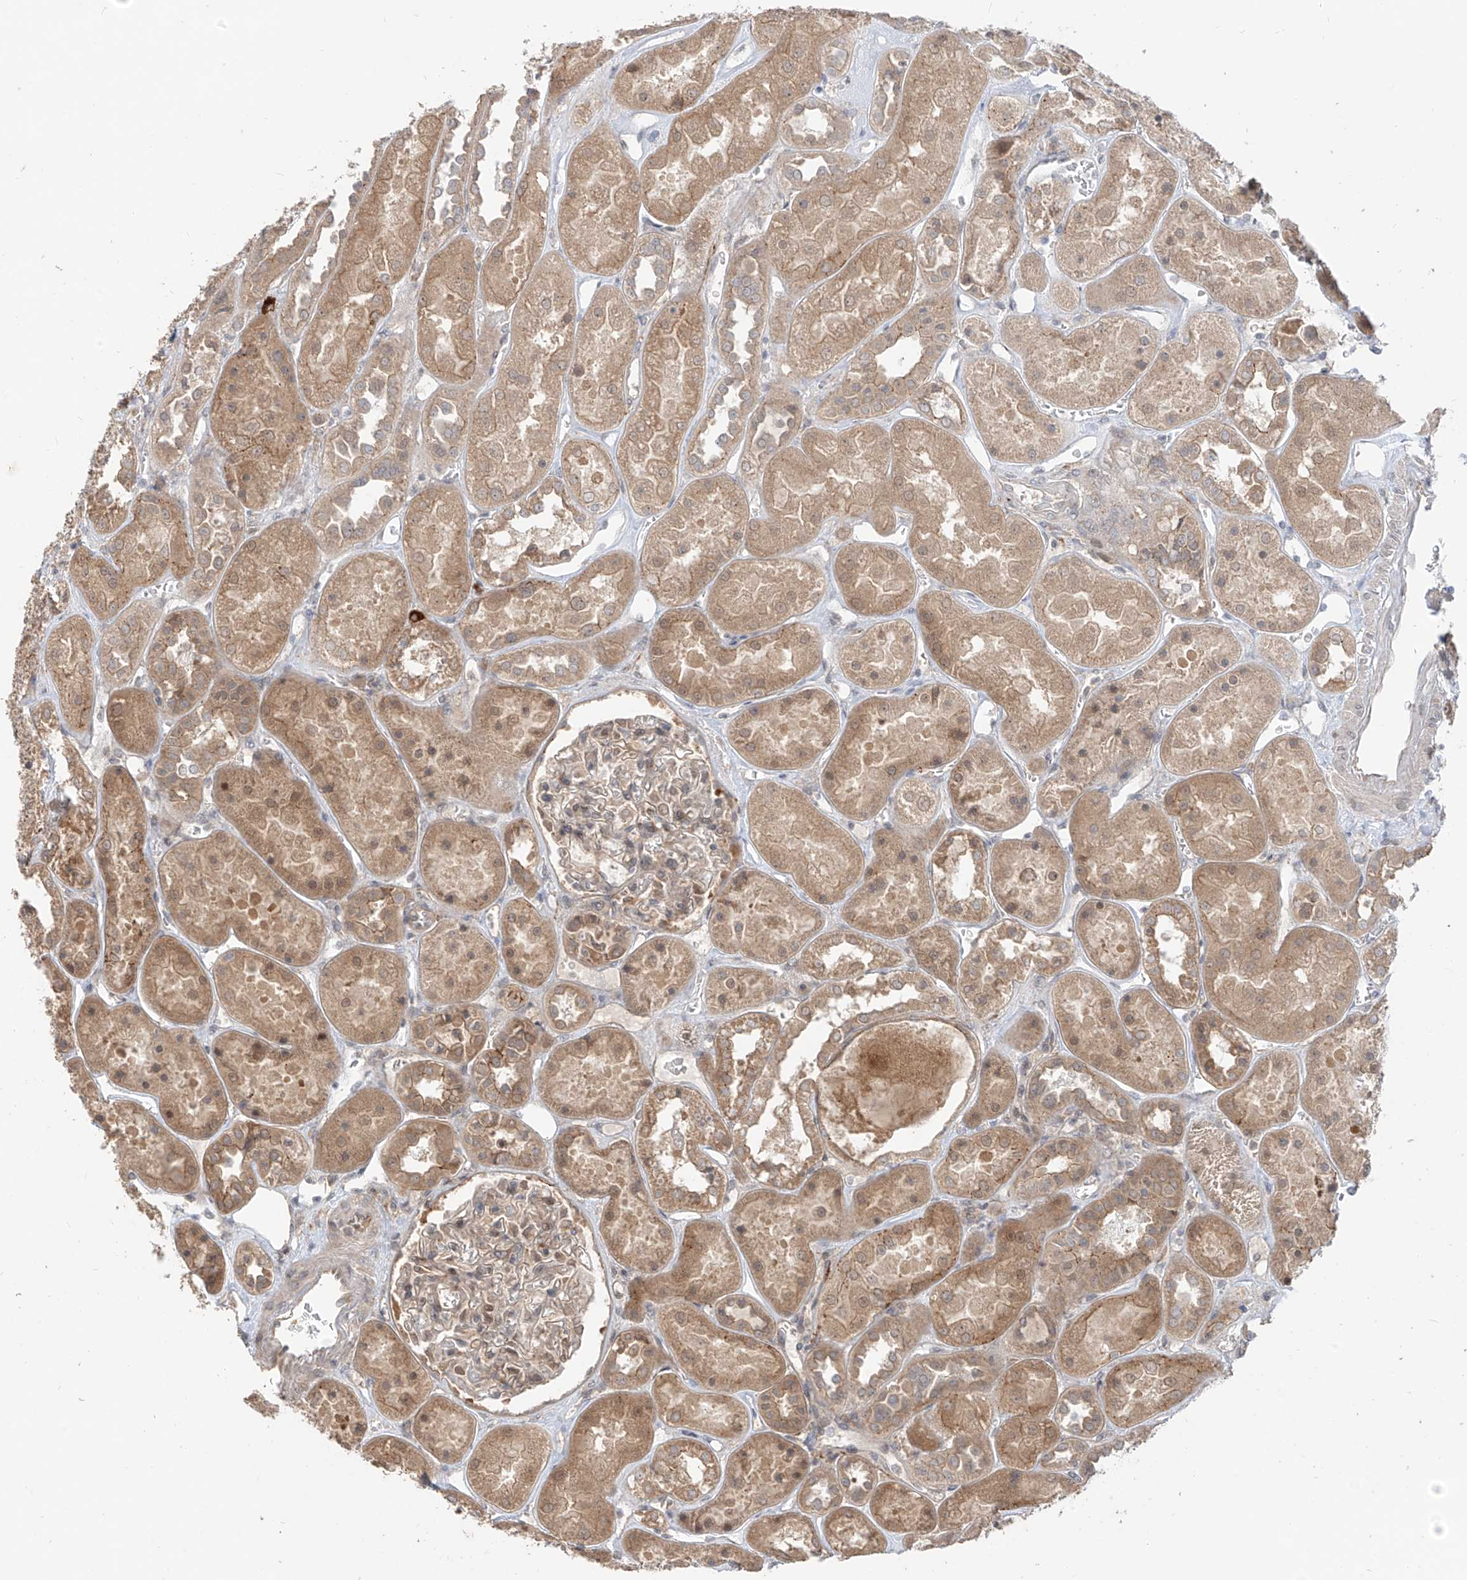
{"staining": {"intensity": "moderate", "quantity": "<25%", "location": "cytoplasmic/membranous,nuclear"}, "tissue": "kidney", "cell_type": "Cells in glomeruli", "image_type": "normal", "snomed": [{"axis": "morphology", "description": "Normal tissue, NOS"}, {"axis": "topography", "description": "Kidney"}], "caption": "Immunohistochemical staining of normal human kidney displays <25% levels of moderate cytoplasmic/membranous,nuclear protein positivity in approximately <25% of cells in glomeruli. The protein is shown in brown color, while the nuclei are stained blue.", "gene": "MTUS2", "patient": {"sex": "male", "age": 70}}